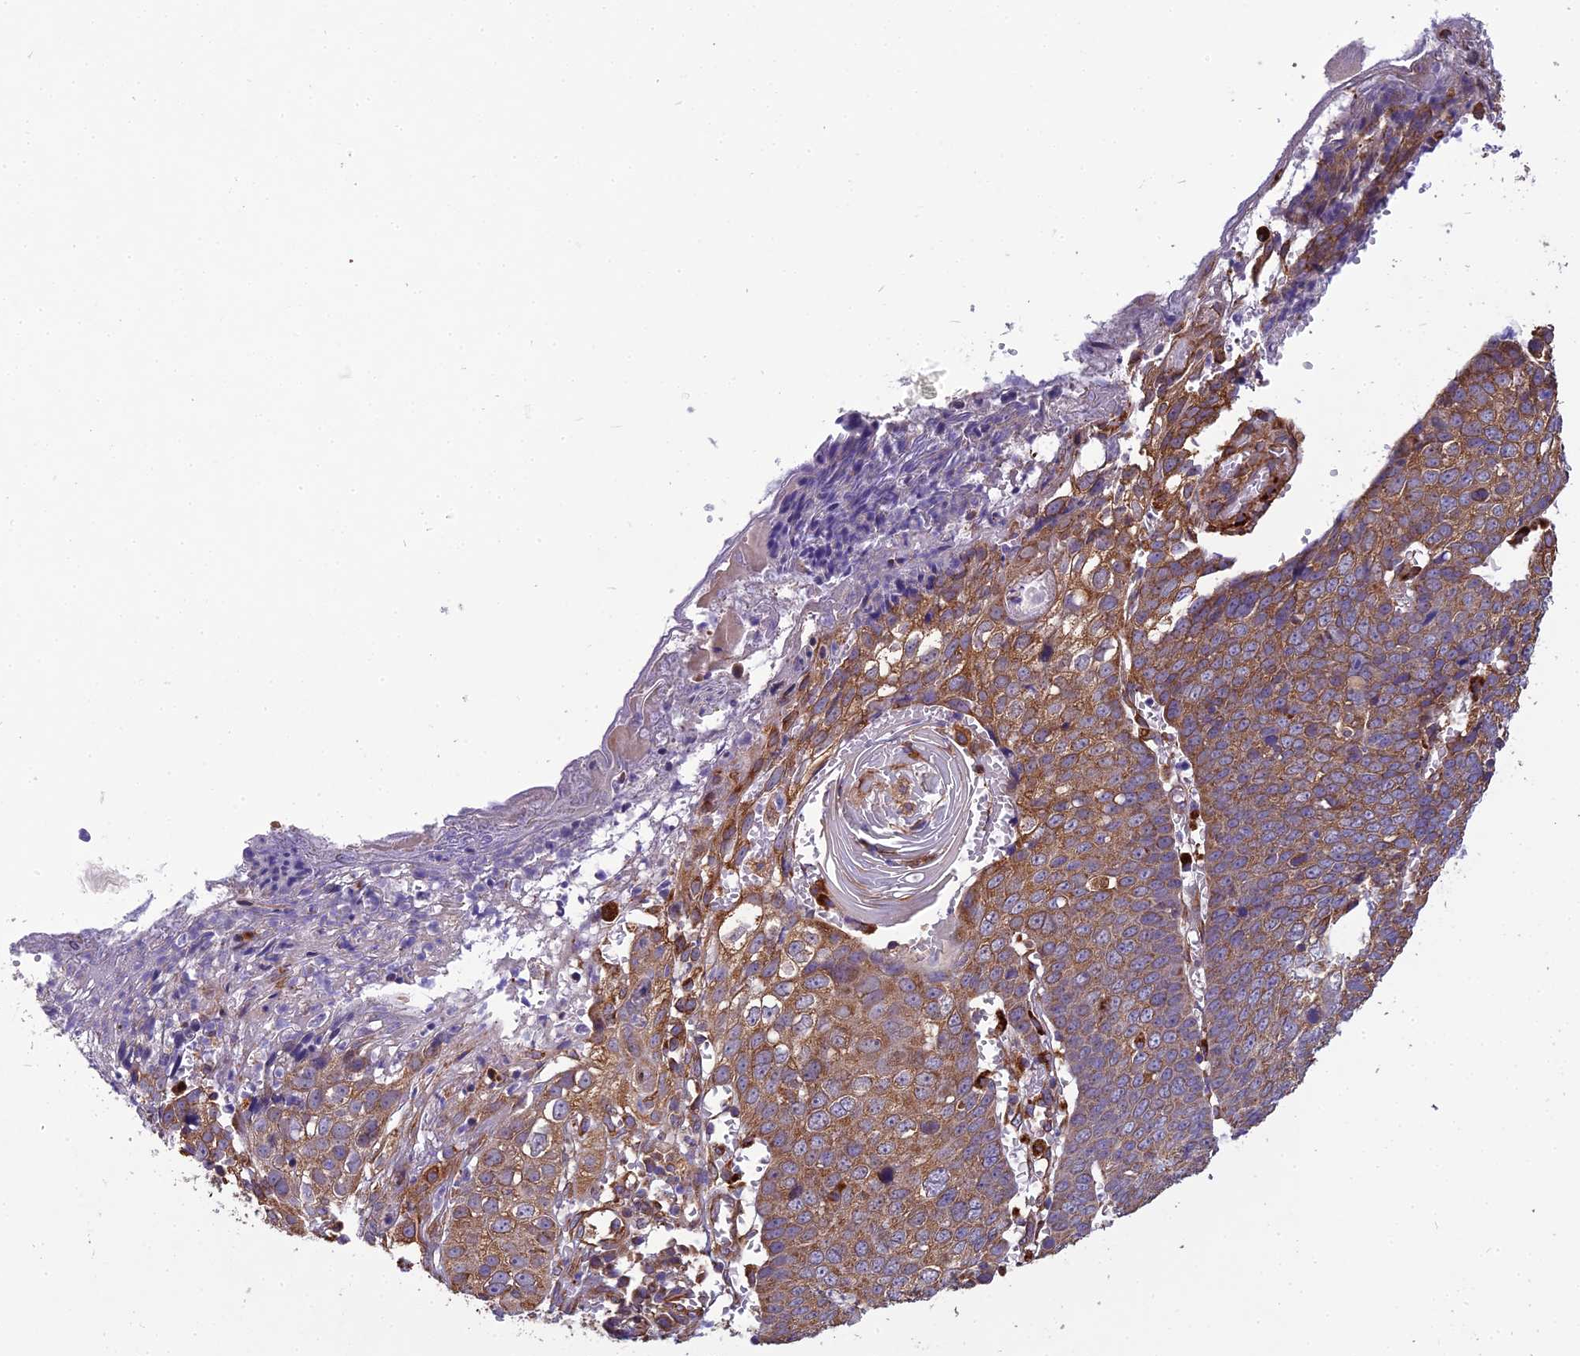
{"staining": {"intensity": "moderate", "quantity": ">75%", "location": "cytoplasmic/membranous"}, "tissue": "skin cancer", "cell_type": "Tumor cells", "image_type": "cancer", "snomed": [{"axis": "morphology", "description": "Squamous cell carcinoma, NOS"}, {"axis": "topography", "description": "Skin"}], "caption": "Tumor cells show medium levels of moderate cytoplasmic/membranous staining in about >75% of cells in skin cancer (squamous cell carcinoma).", "gene": "SPDL1", "patient": {"sex": "male", "age": 71}}